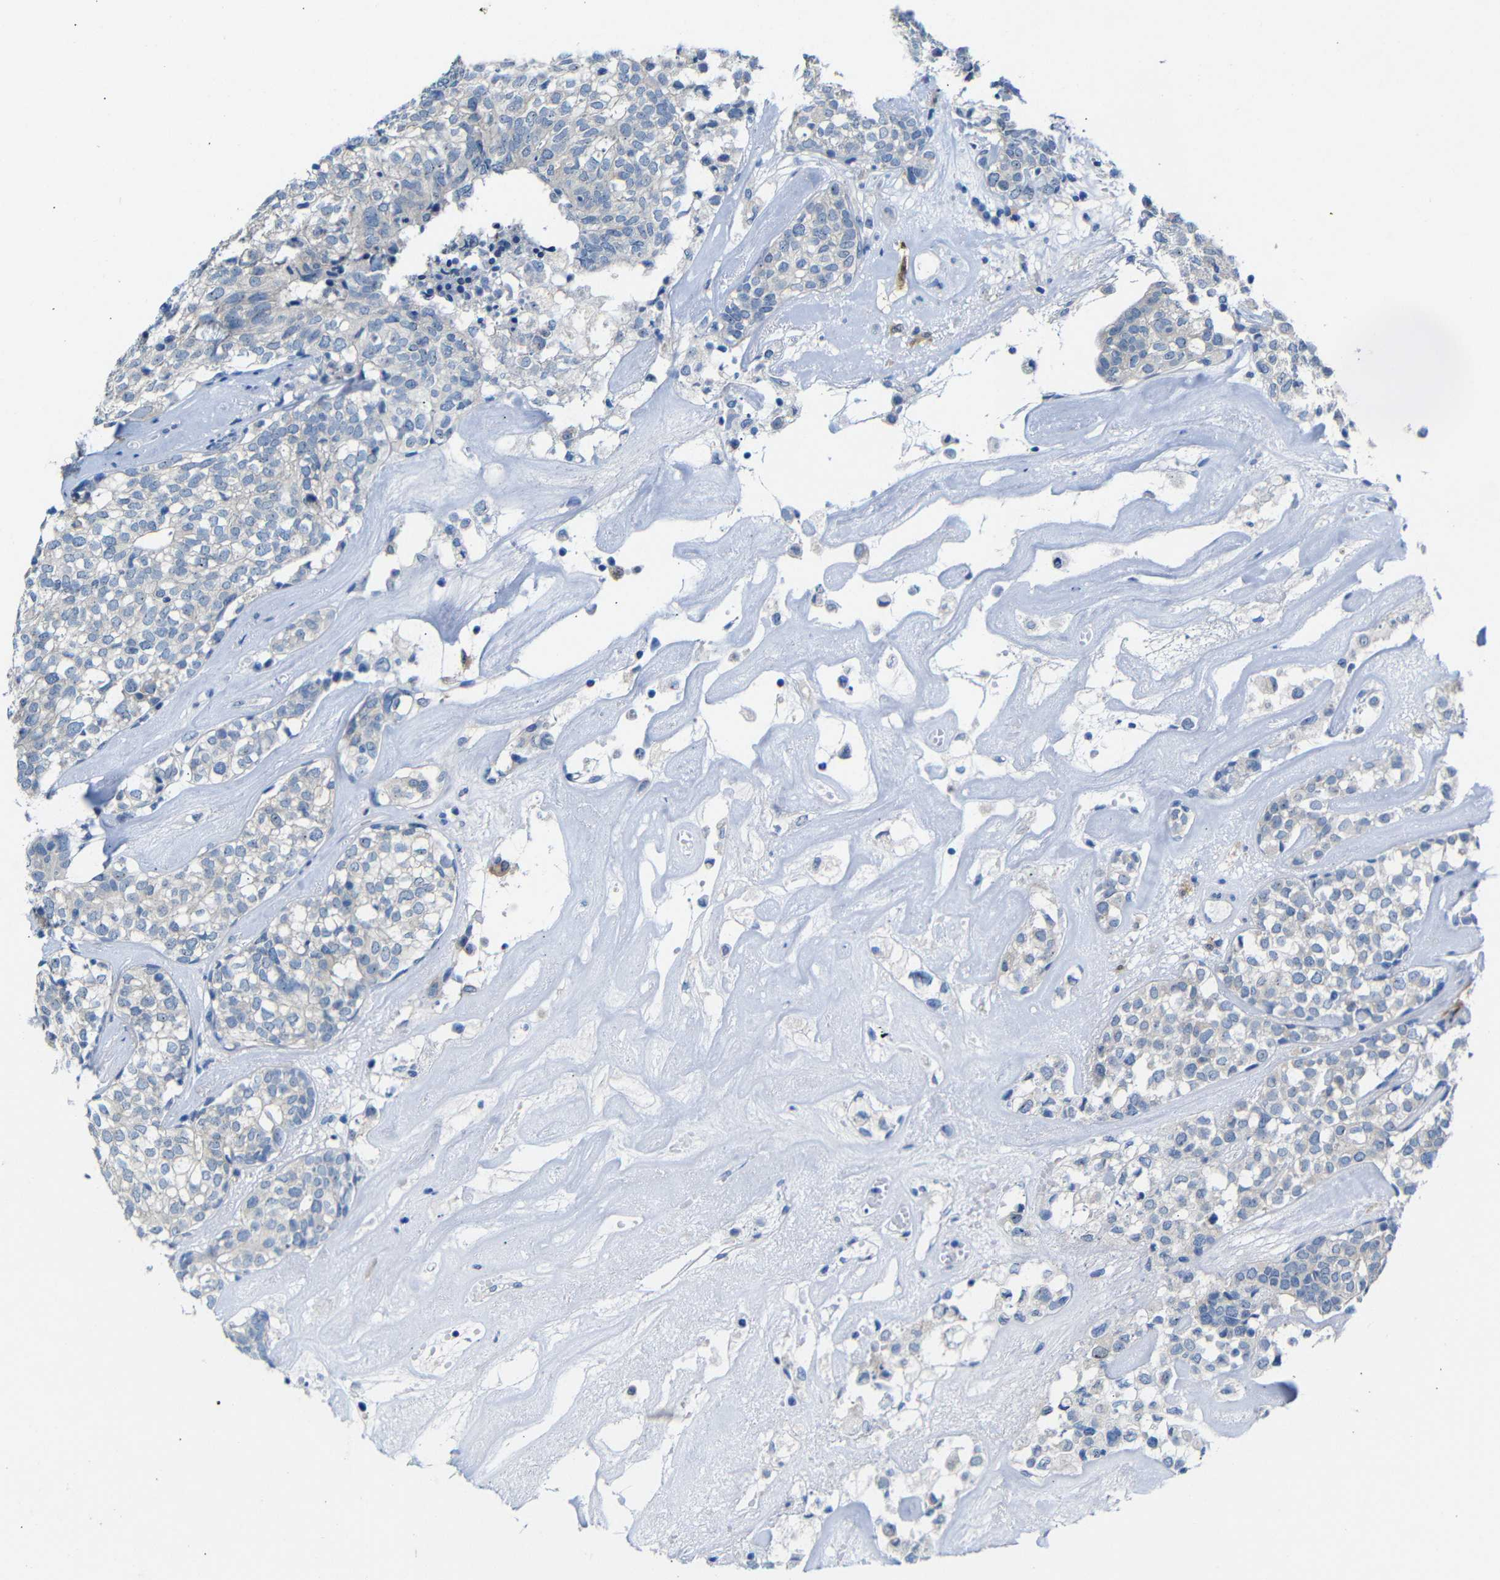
{"staining": {"intensity": "negative", "quantity": "none", "location": "none"}, "tissue": "head and neck cancer", "cell_type": "Tumor cells", "image_type": "cancer", "snomed": [{"axis": "morphology", "description": "Adenocarcinoma, NOS"}, {"axis": "topography", "description": "Salivary gland"}, {"axis": "topography", "description": "Head-Neck"}], "caption": "The histopathology image demonstrates no staining of tumor cells in head and neck cancer (adenocarcinoma). (Immunohistochemistry, brightfield microscopy, high magnification).", "gene": "C1orf210", "patient": {"sex": "female", "age": 65}}